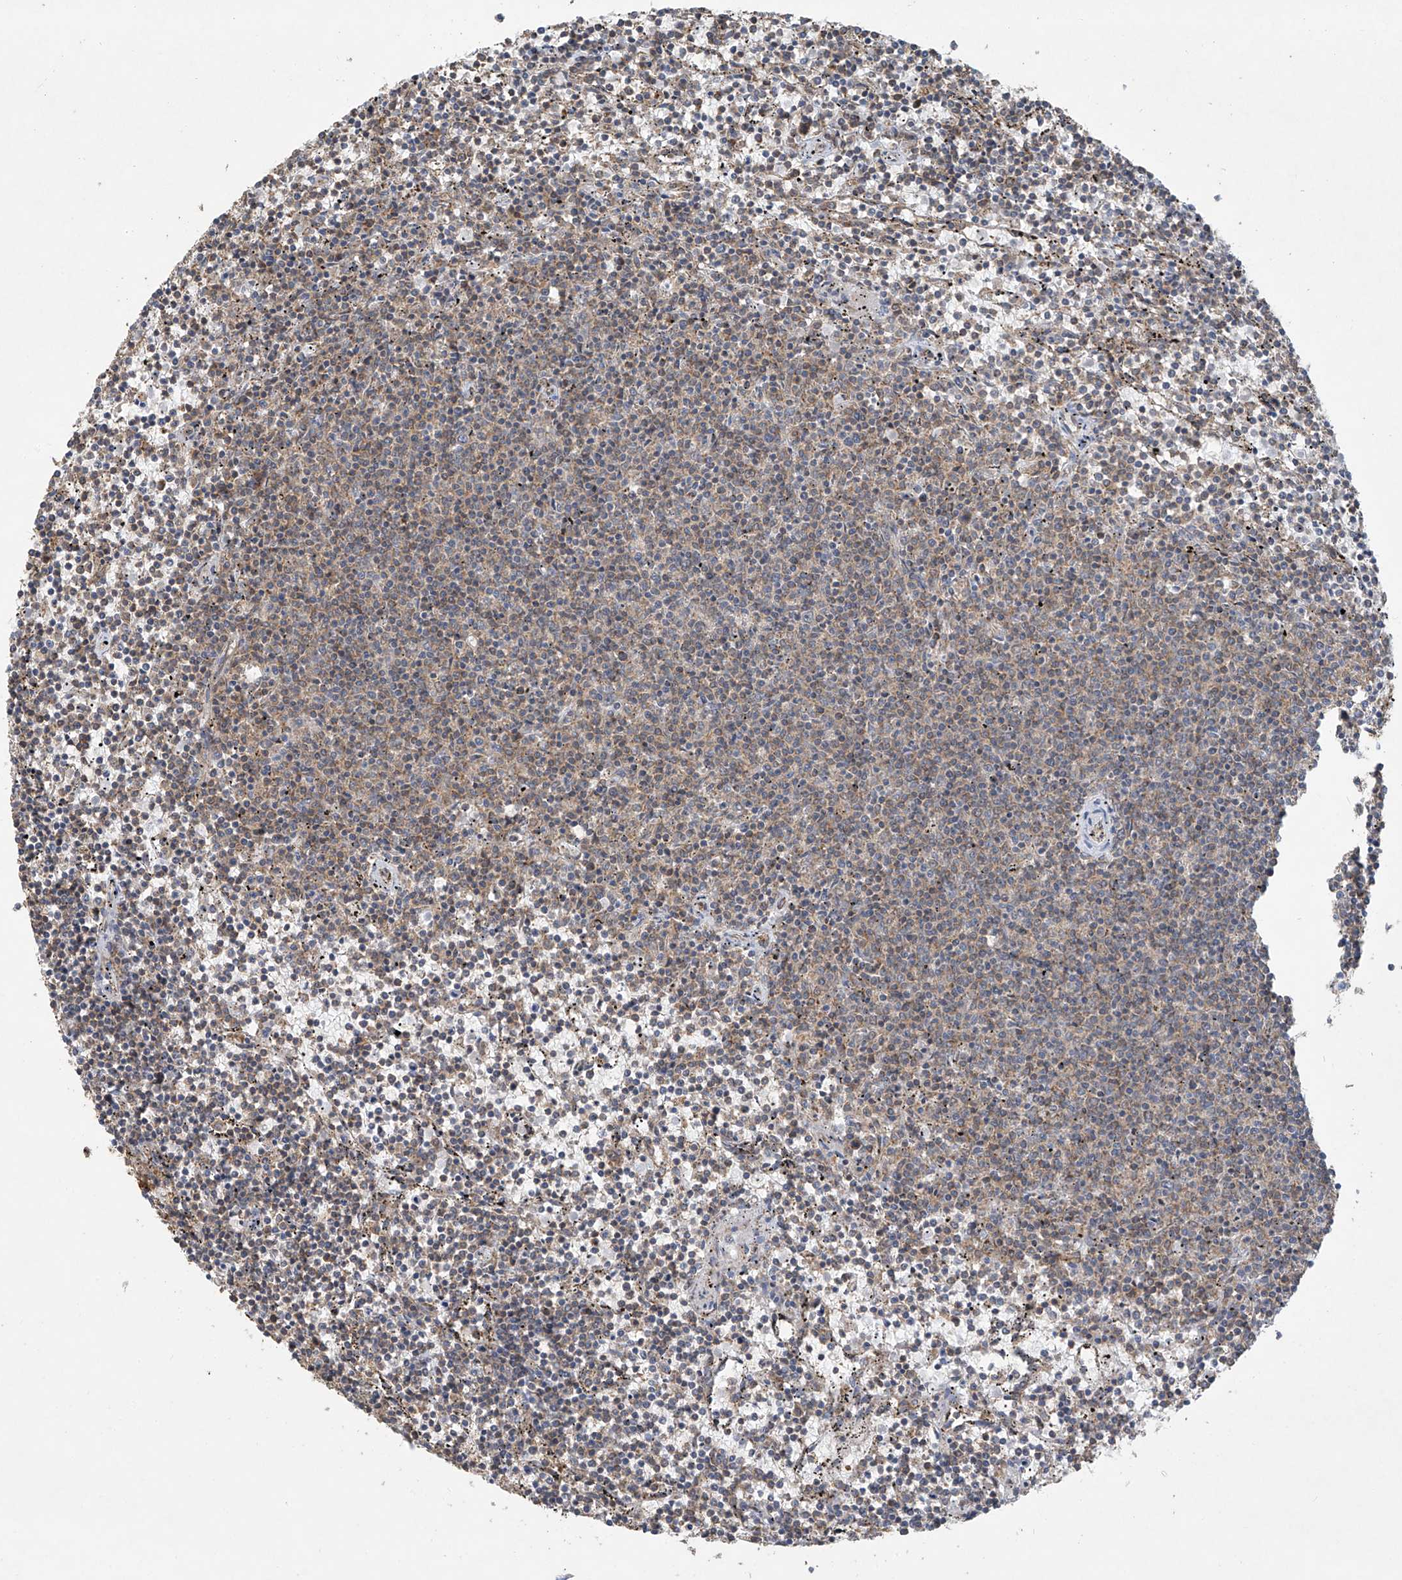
{"staining": {"intensity": "weak", "quantity": "25%-75%", "location": "cytoplasmic/membranous"}, "tissue": "lymphoma", "cell_type": "Tumor cells", "image_type": "cancer", "snomed": [{"axis": "morphology", "description": "Malignant lymphoma, non-Hodgkin's type, Low grade"}, {"axis": "topography", "description": "Spleen"}], "caption": "Immunohistochemical staining of low-grade malignant lymphoma, non-Hodgkin's type exhibits weak cytoplasmic/membranous protein positivity in approximately 25%-75% of tumor cells.", "gene": "UQCC1", "patient": {"sex": "female", "age": 50}}